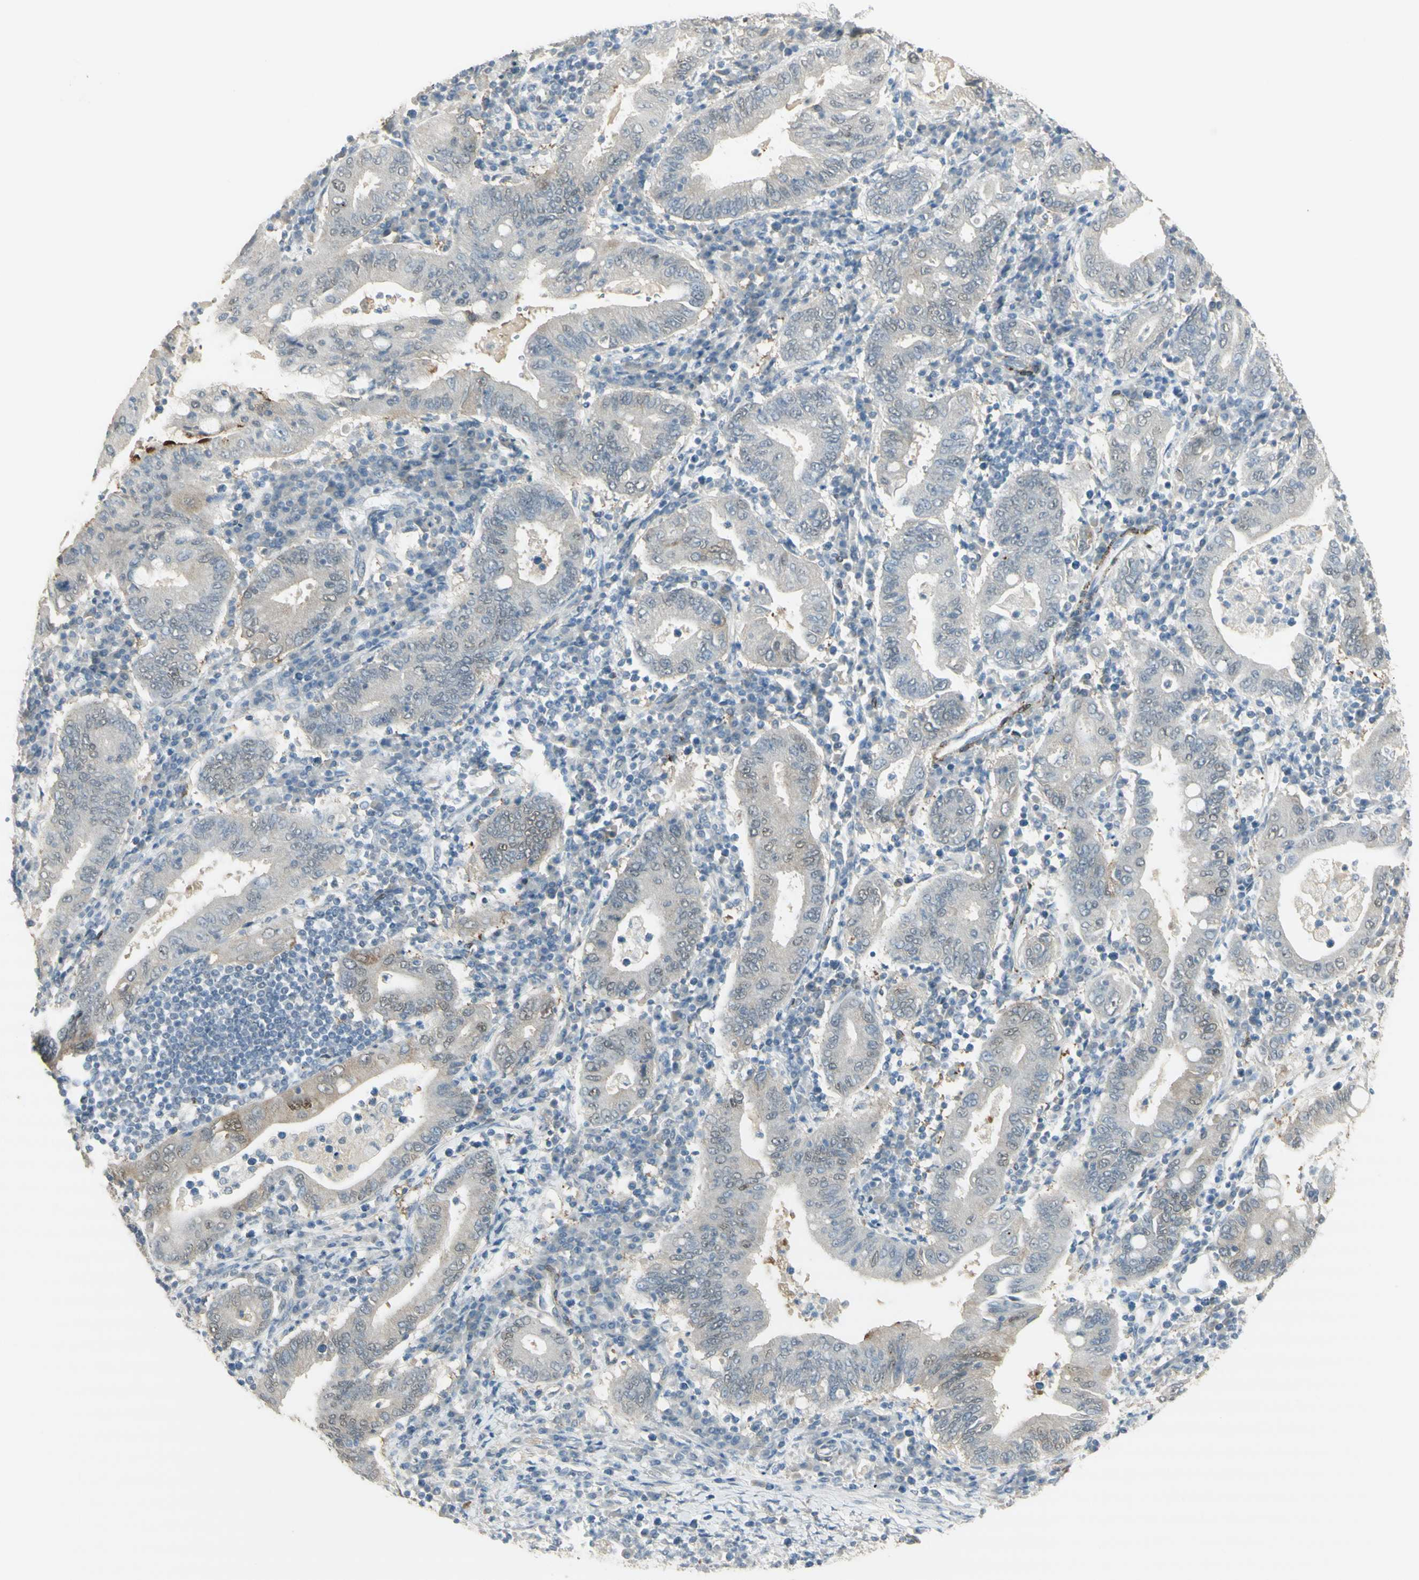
{"staining": {"intensity": "weak", "quantity": "<25%", "location": "nuclear"}, "tissue": "stomach cancer", "cell_type": "Tumor cells", "image_type": "cancer", "snomed": [{"axis": "morphology", "description": "Normal tissue, NOS"}, {"axis": "morphology", "description": "Adenocarcinoma, NOS"}, {"axis": "topography", "description": "Esophagus"}, {"axis": "topography", "description": "Stomach, upper"}, {"axis": "topography", "description": "Peripheral nerve tissue"}], "caption": "Immunohistochemical staining of stomach cancer demonstrates no significant expression in tumor cells.", "gene": "MUC3A", "patient": {"sex": "male", "age": 62}}